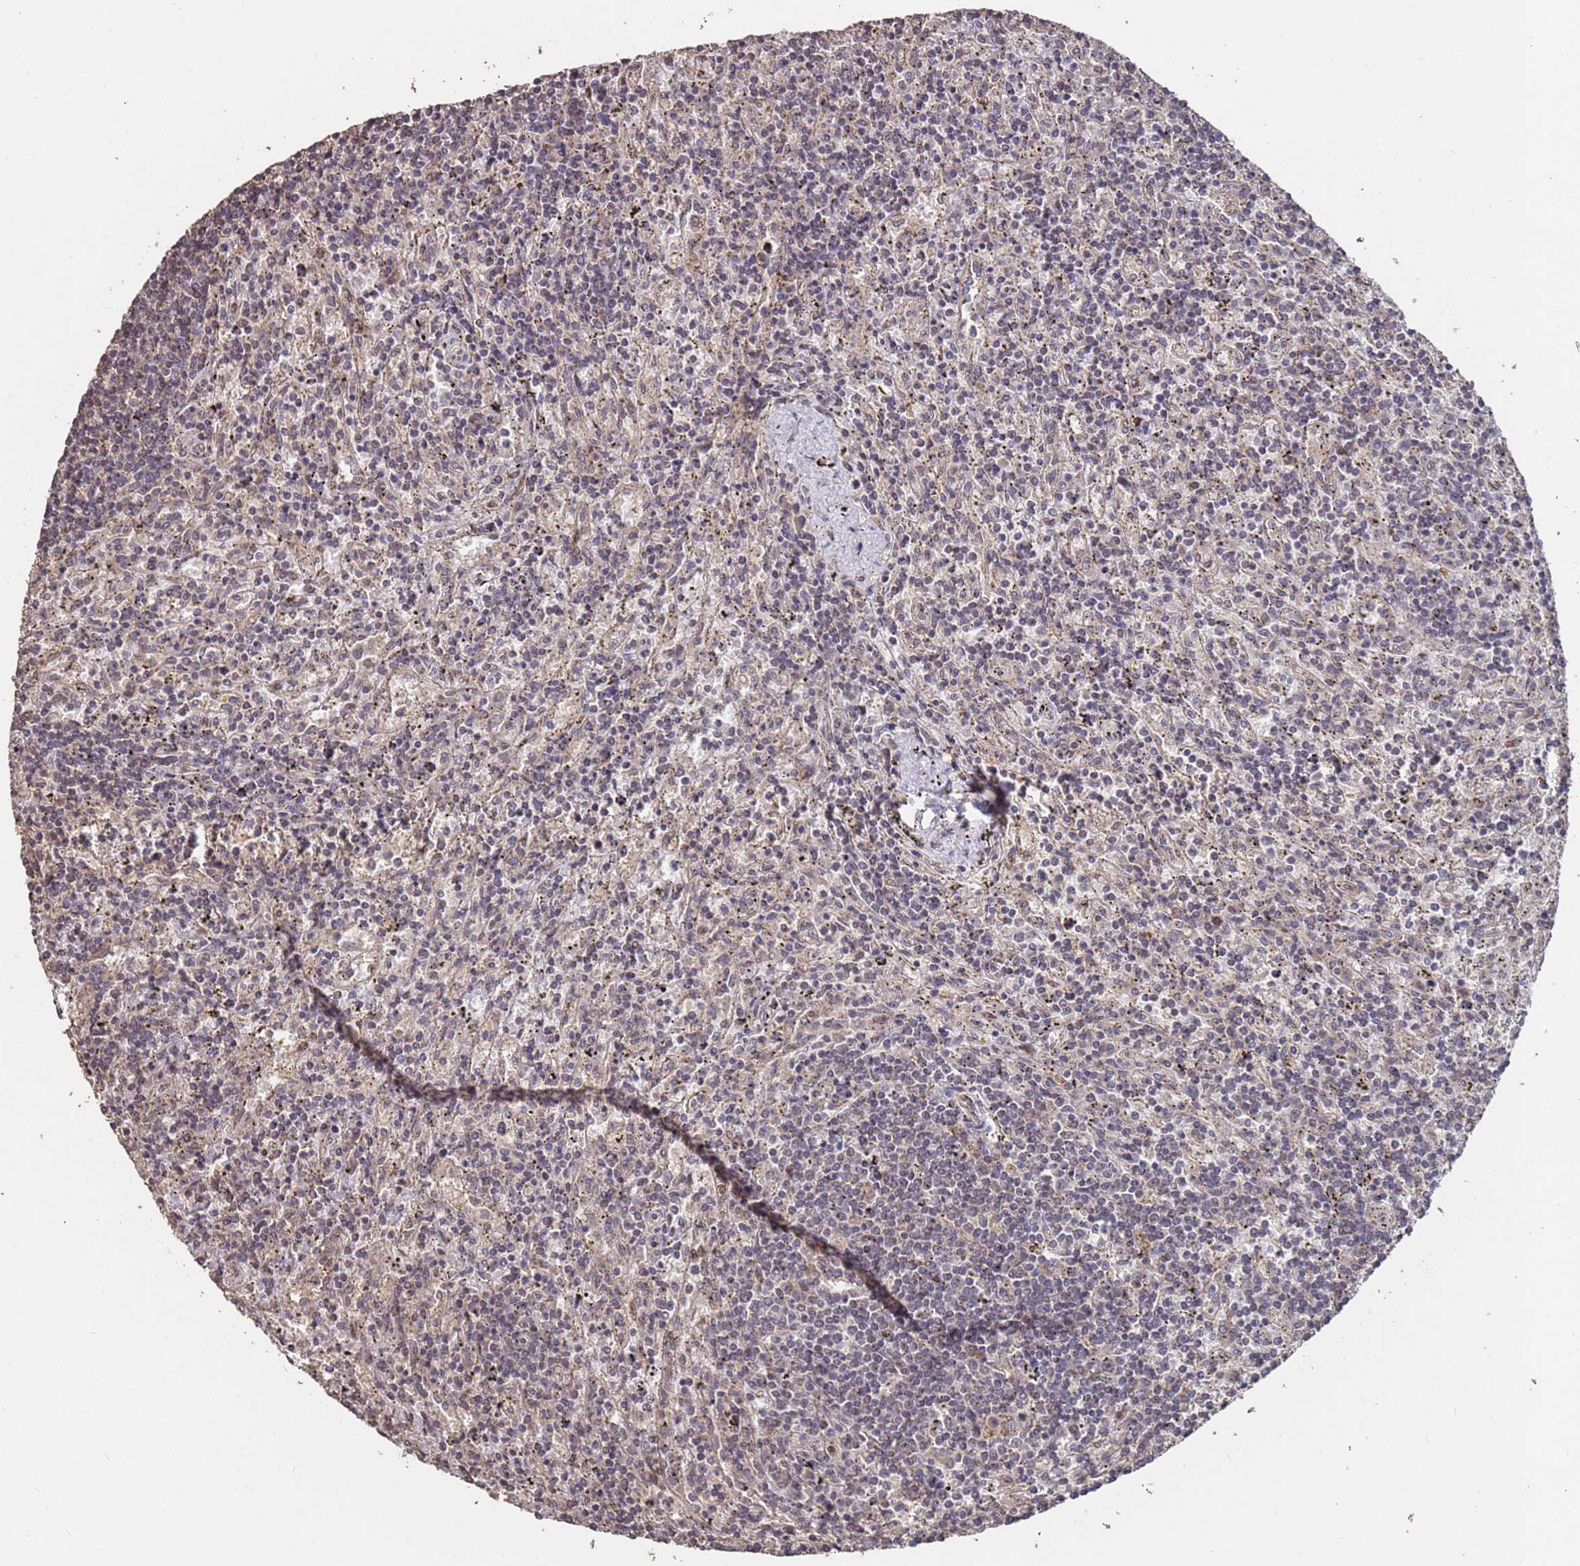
{"staining": {"intensity": "negative", "quantity": "none", "location": "none"}, "tissue": "lymphoma", "cell_type": "Tumor cells", "image_type": "cancer", "snomed": [{"axis": "morphology", "description": "Malignant lymphoma, non-Hodgkin's type, Low grade"}, {"axis": "topography", "description": "Spleen"}], "caption": "High magnification brightfield microscopy of malignant lymphoma, non-Hodgkin's type (low-grade) stained with DAB (brown) and counterstained with hematoxylin (blue): tumor cells show no significant positivity.", "gene": "PRR7", "patient": {"sex": "male", "age": 76}}